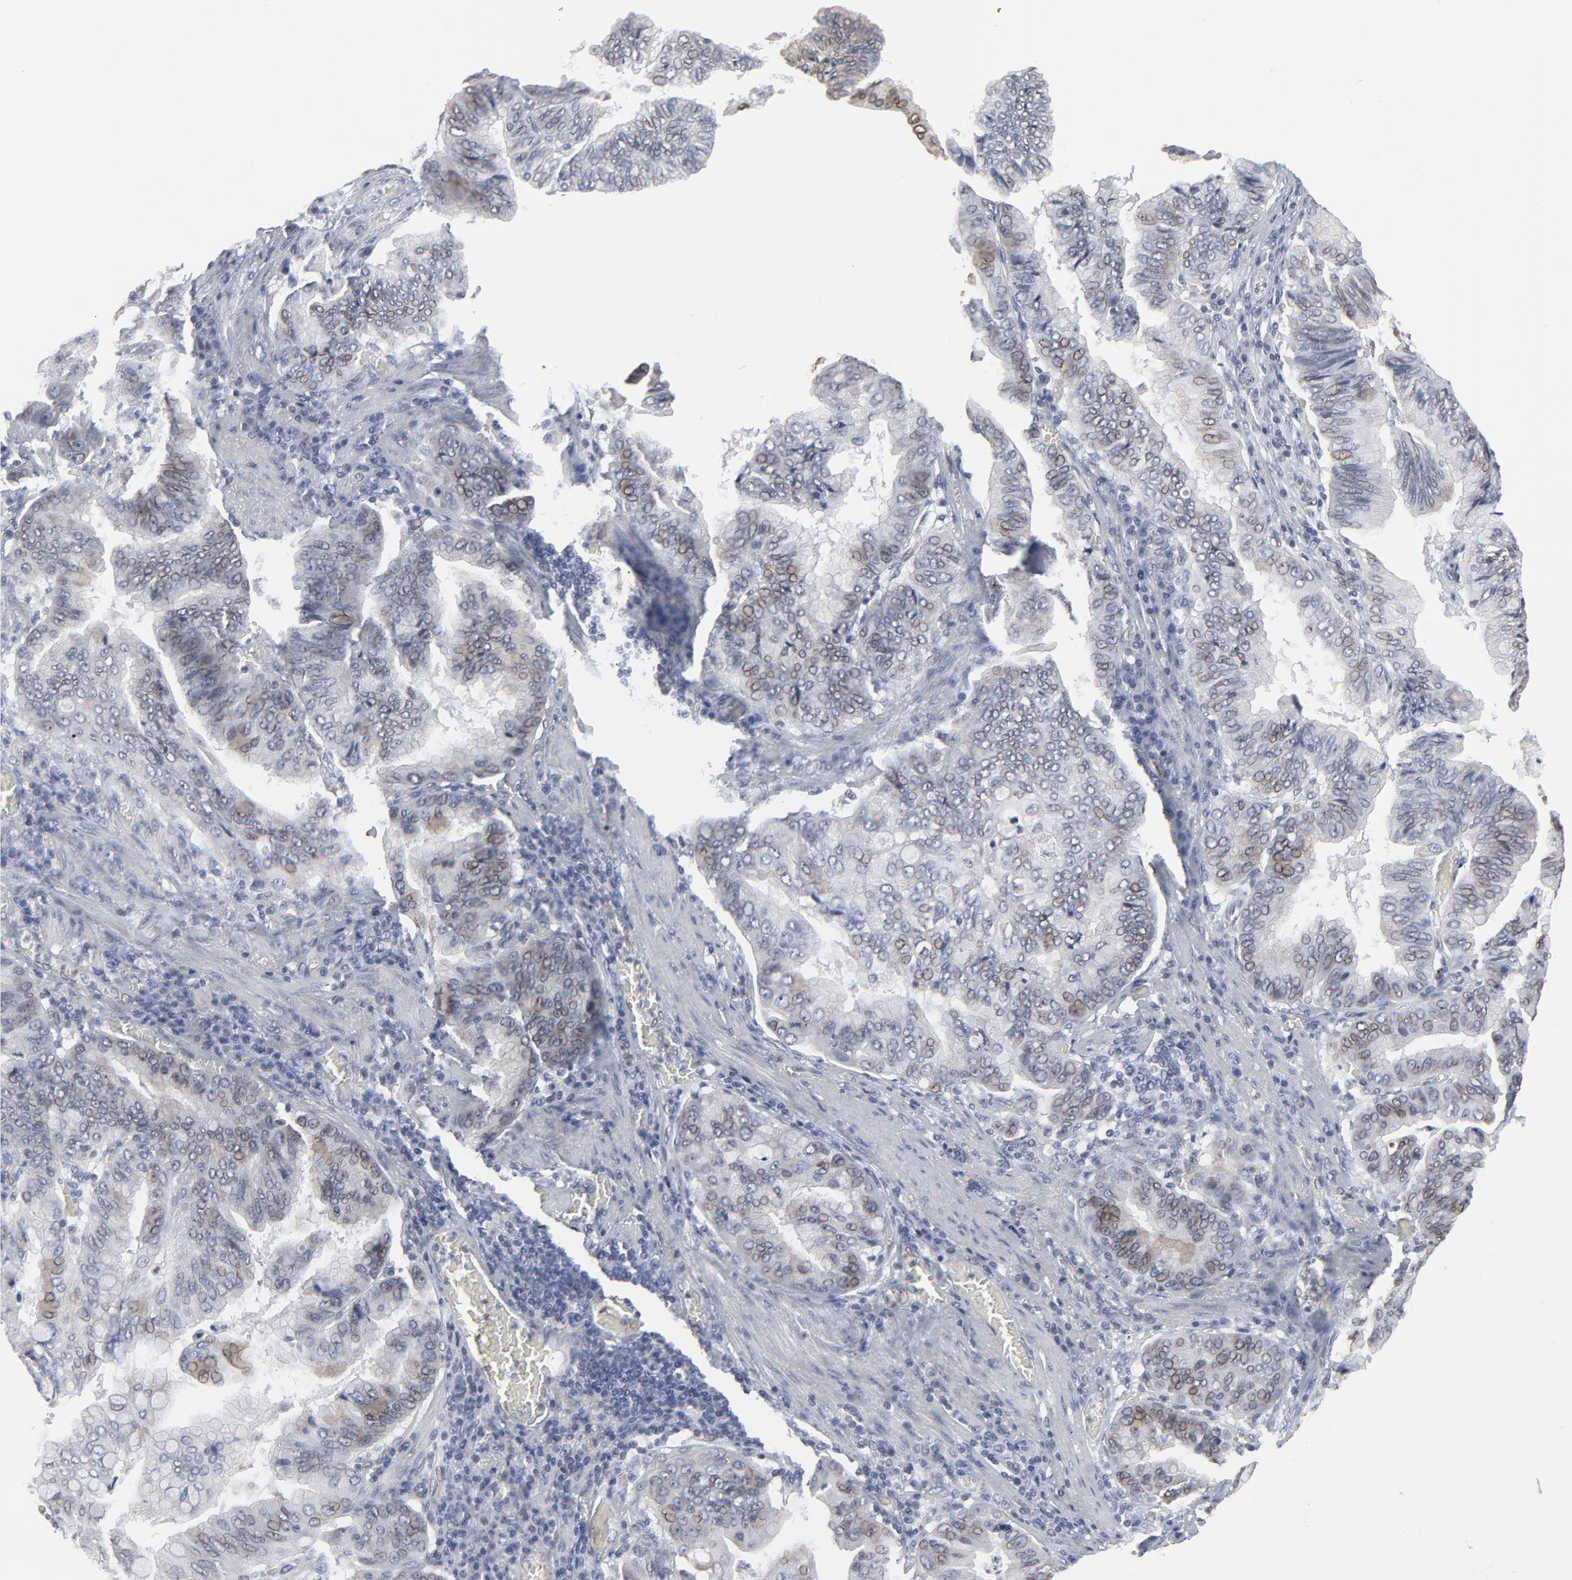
{"staining": {"intensity": "weak", "quantity": "25%-75%", "location": "cytoplasmic/membranous,nuclear"}, "tissue": "stomach cancer", "cell_type": "Tumor cells", "image_type": "cancer", "snomed": [{"axis": "morphology", "description": "Adenocarcinoma, NOS"}, {"axis": "topography", "description": "Stomach, upper"}], "caption": "Stomach cancer (adenocarcinoma) tissue reveals weak cytoplasmic/membranous and nuclear expression in approximately 25%-75% of tumor cells, visualized by immunohistochemistry.", "gene": "SYNE2", "patient": {"sex": "male", "age": 80}}